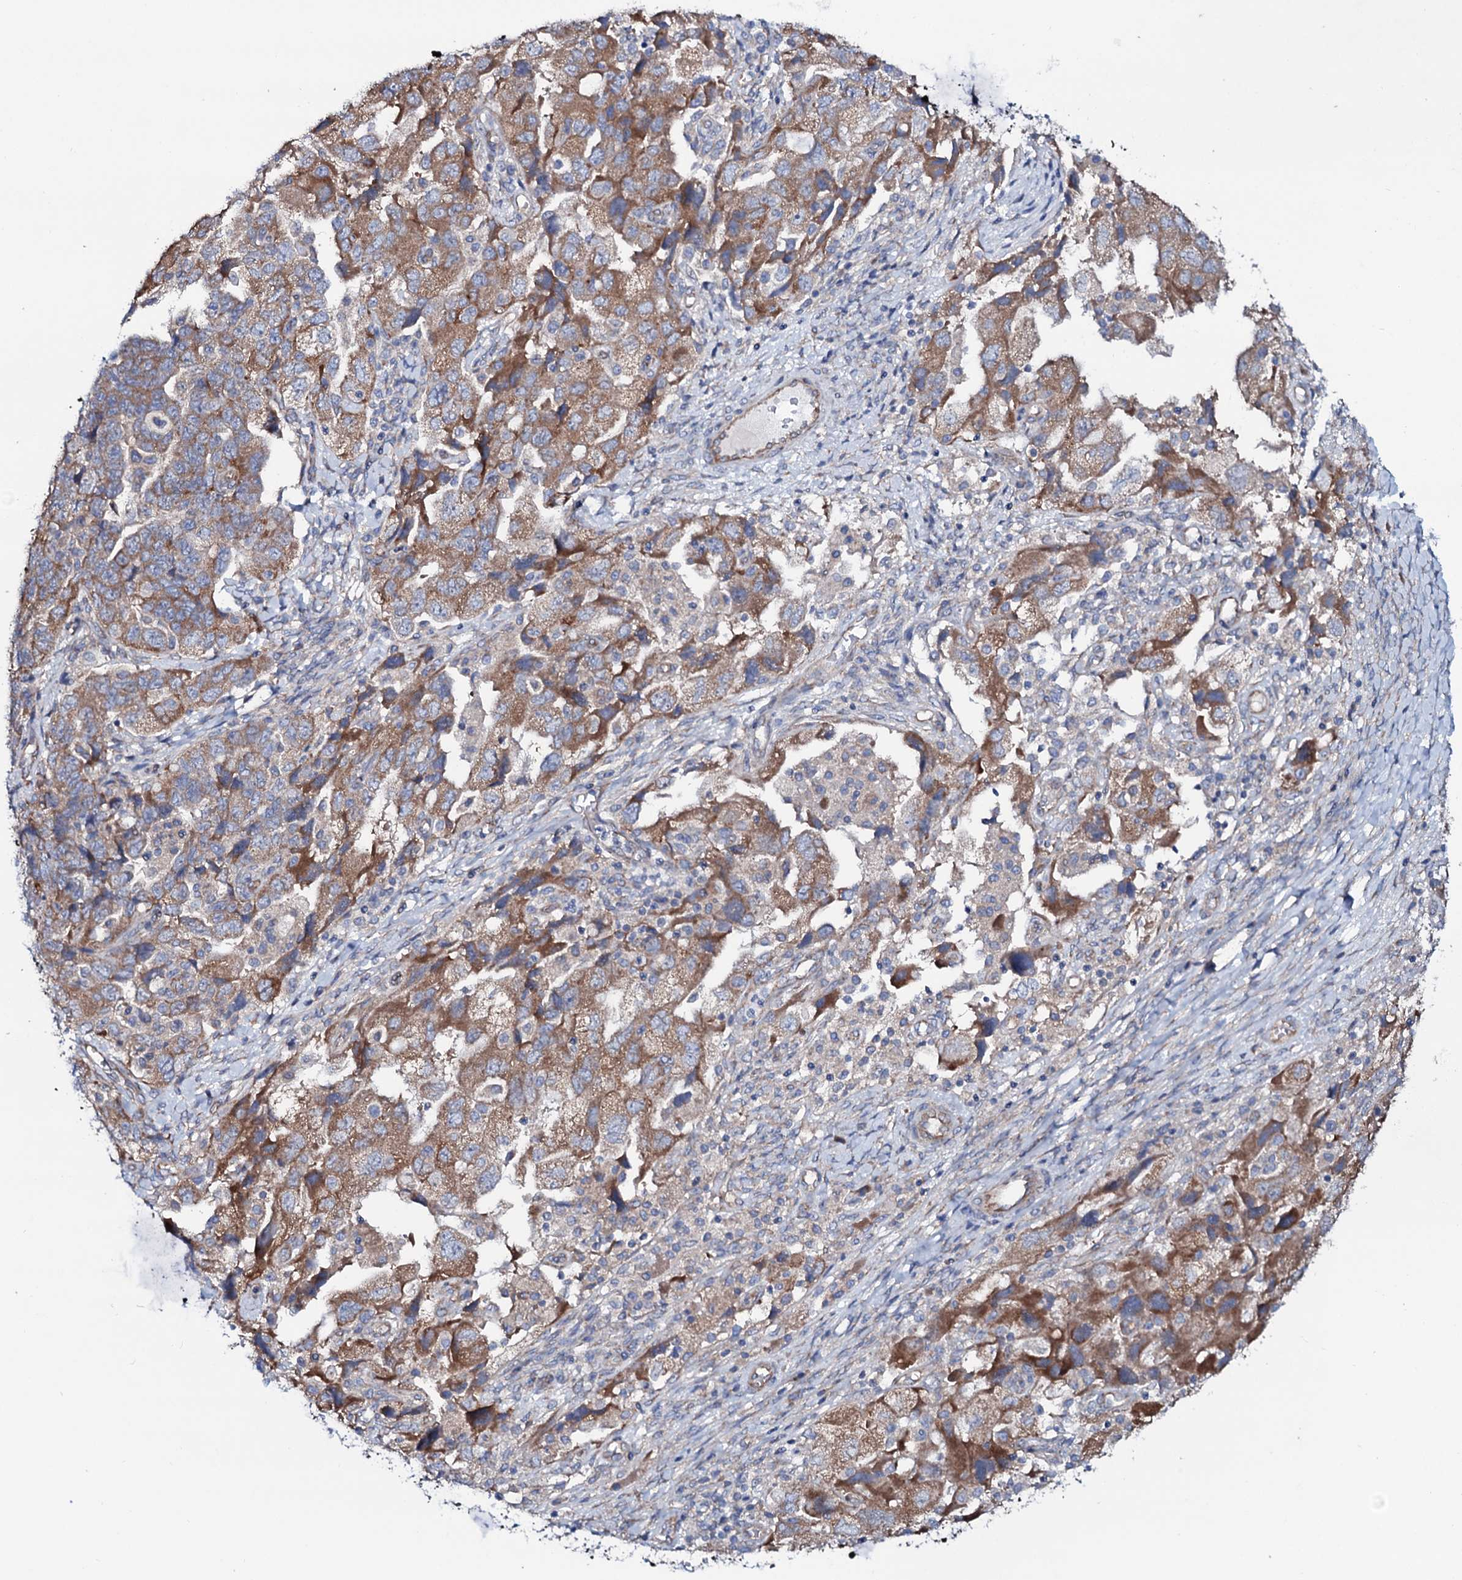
{"staining": {"intensity": "moderate", "quantity": ">75%", "location": "cytoplasmic/membranous"}, "tissue": "ovarian cancer", "cell_type": "Tumor cells", "image_type": "cancer", "snomed": [{"axis": "morphology", "description": "Carcinoma, NOS"}, {"axis": "morphology", "description": "Cystadenocarcinoma, serous, NOS"}, {"axis": "topography", "description": "Ovary"}], "caption": "Immunohistochemical staining of ovarian cancer exhibits medium levels of moderate cytoplasmic/membranous expression in approximately >75% of tumor cells.", "gene": "STARD13", "patient": {"sex": "female", "age": 69}}